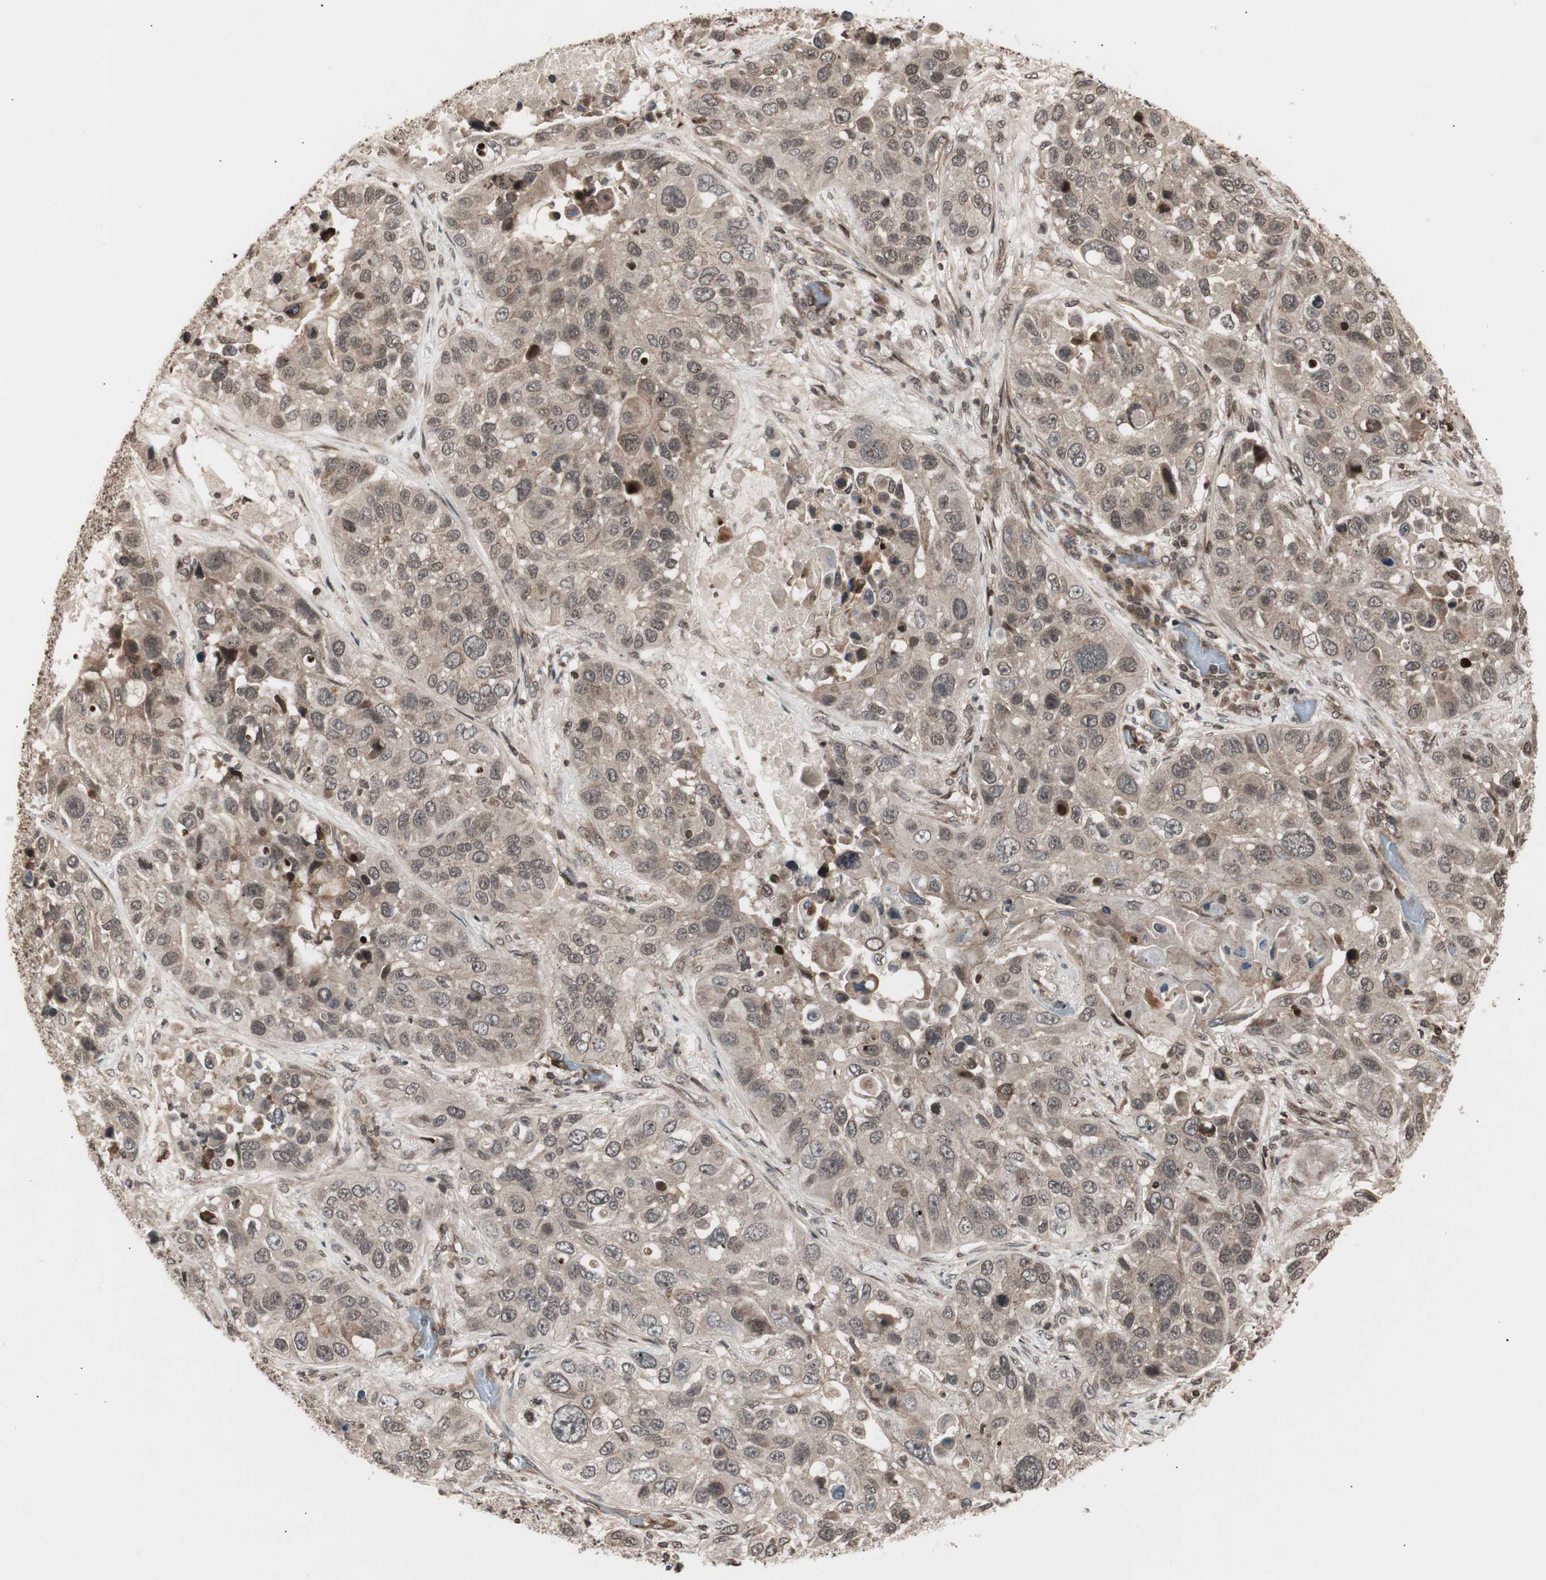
{"staining": {"intensity": "weak", "quantity": ">75%", "location": "cytoplasmic/membranous"}, "tissue": "lung cancer", "cell_type": "Tumor cells", "image_type": "cancer", "snomed": [{"axis": "morphology", "description": "Squamous cell carcinoma, NOS"}, {"axis": "topography", "description": "Lung"}], "caption": "Protein staining of lung squamous cell carcinoma tissue demonstrates weak cytoplasmic/membranous staining in approximately >75% of tumor cells.", "gene": "ZFC3H1", "patient": {"sex": "male", "age": 57}}